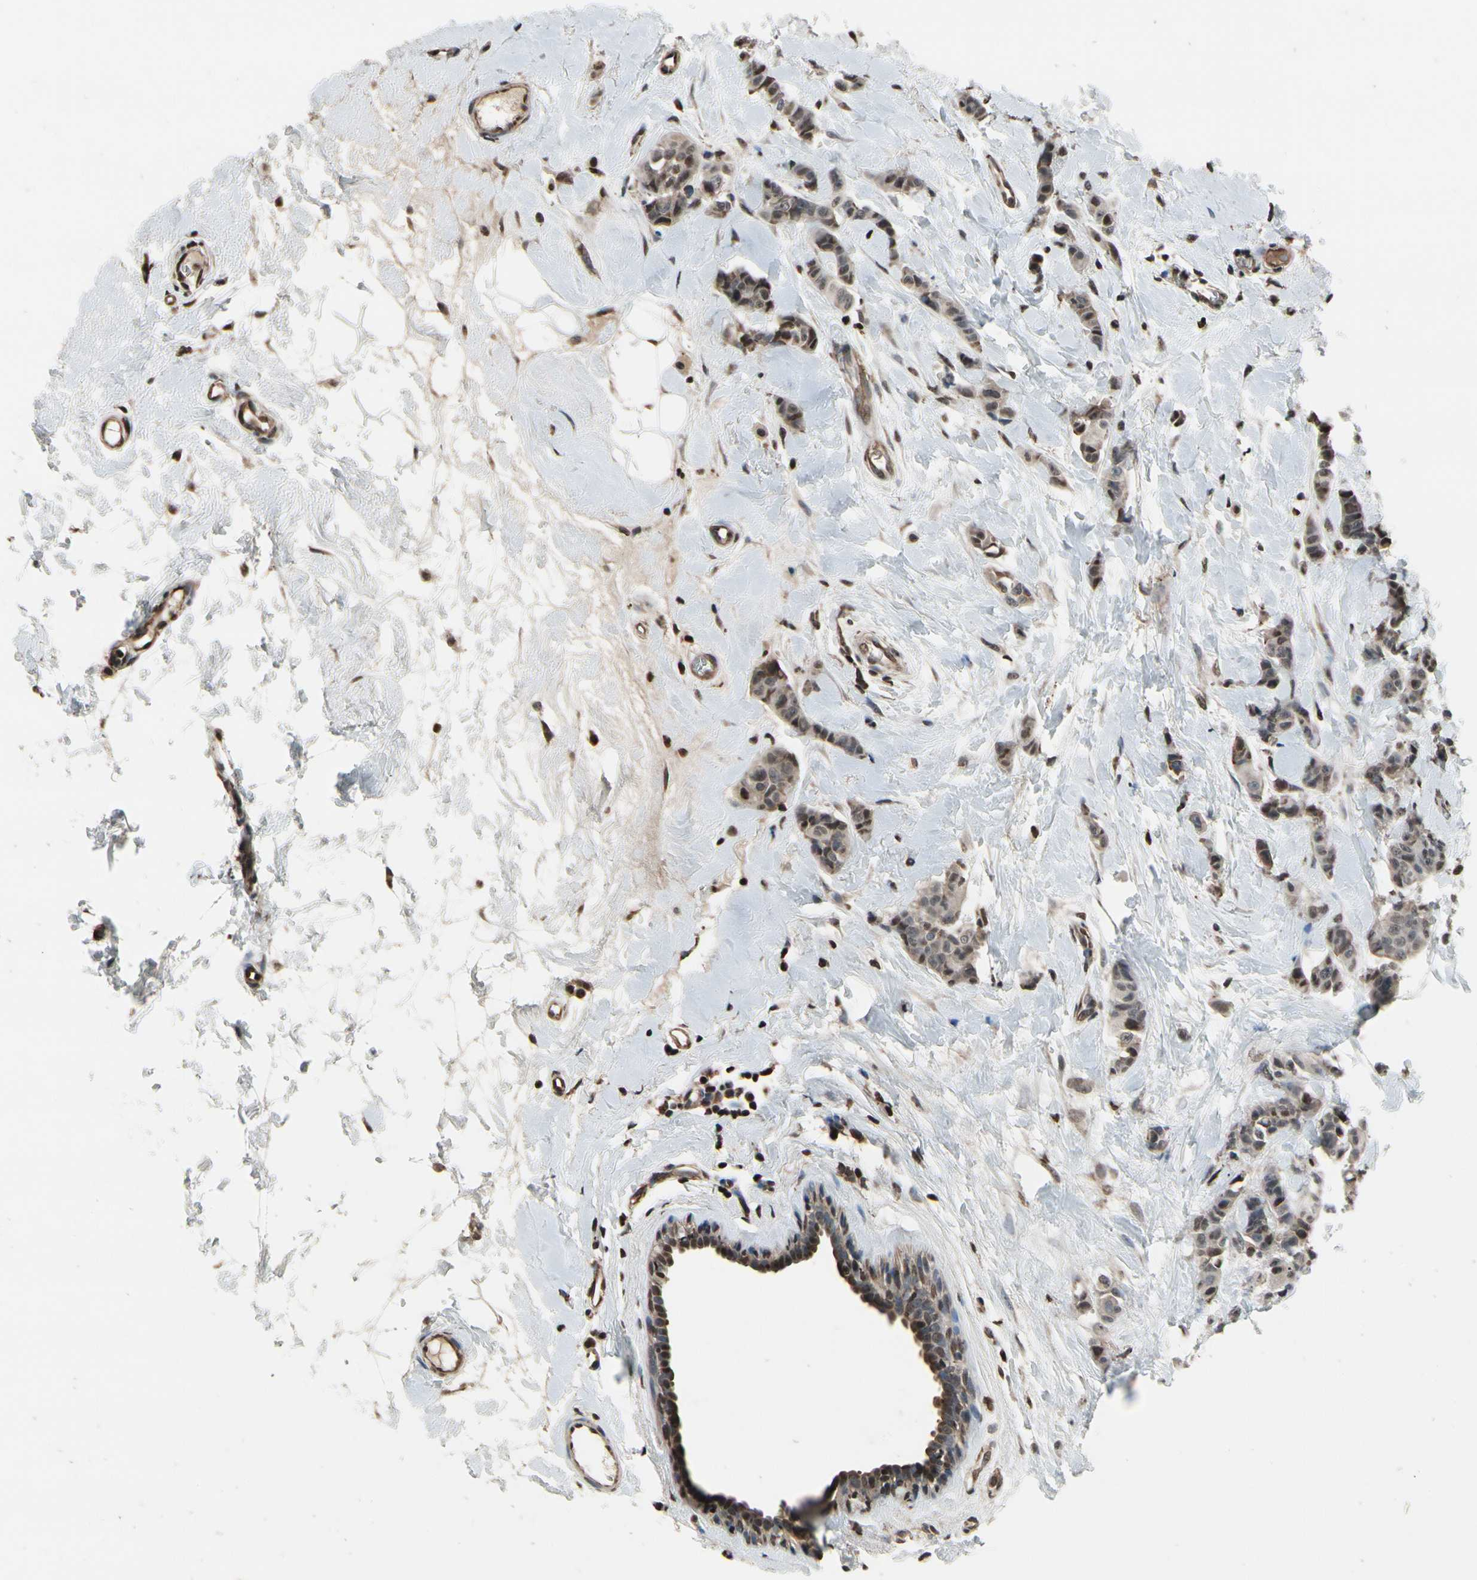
{"staining": {"intensity": "moderate", "quantity": "25%-75%", "location": "nuclear"}, "tissue": "breast cancer", "cell_type": "Tumor cells", "image_type": "cancer", "snomed": [{"axis": "morphology", "description": "Normal tissue, NOS"}, {"axis": "morphology", "description": "Duct carcinoma"}, {"axis": "topography", "description": "Breast"}], "caption": "This photomicrograph displays IHC staining of human breast cancer (invasive ductal carcinoma), with medium moderate nuclear positivity in about 25%-75% of tumor cells.", "gene": "HIPK2", "patient": {"sex": "female", "age": 40}}